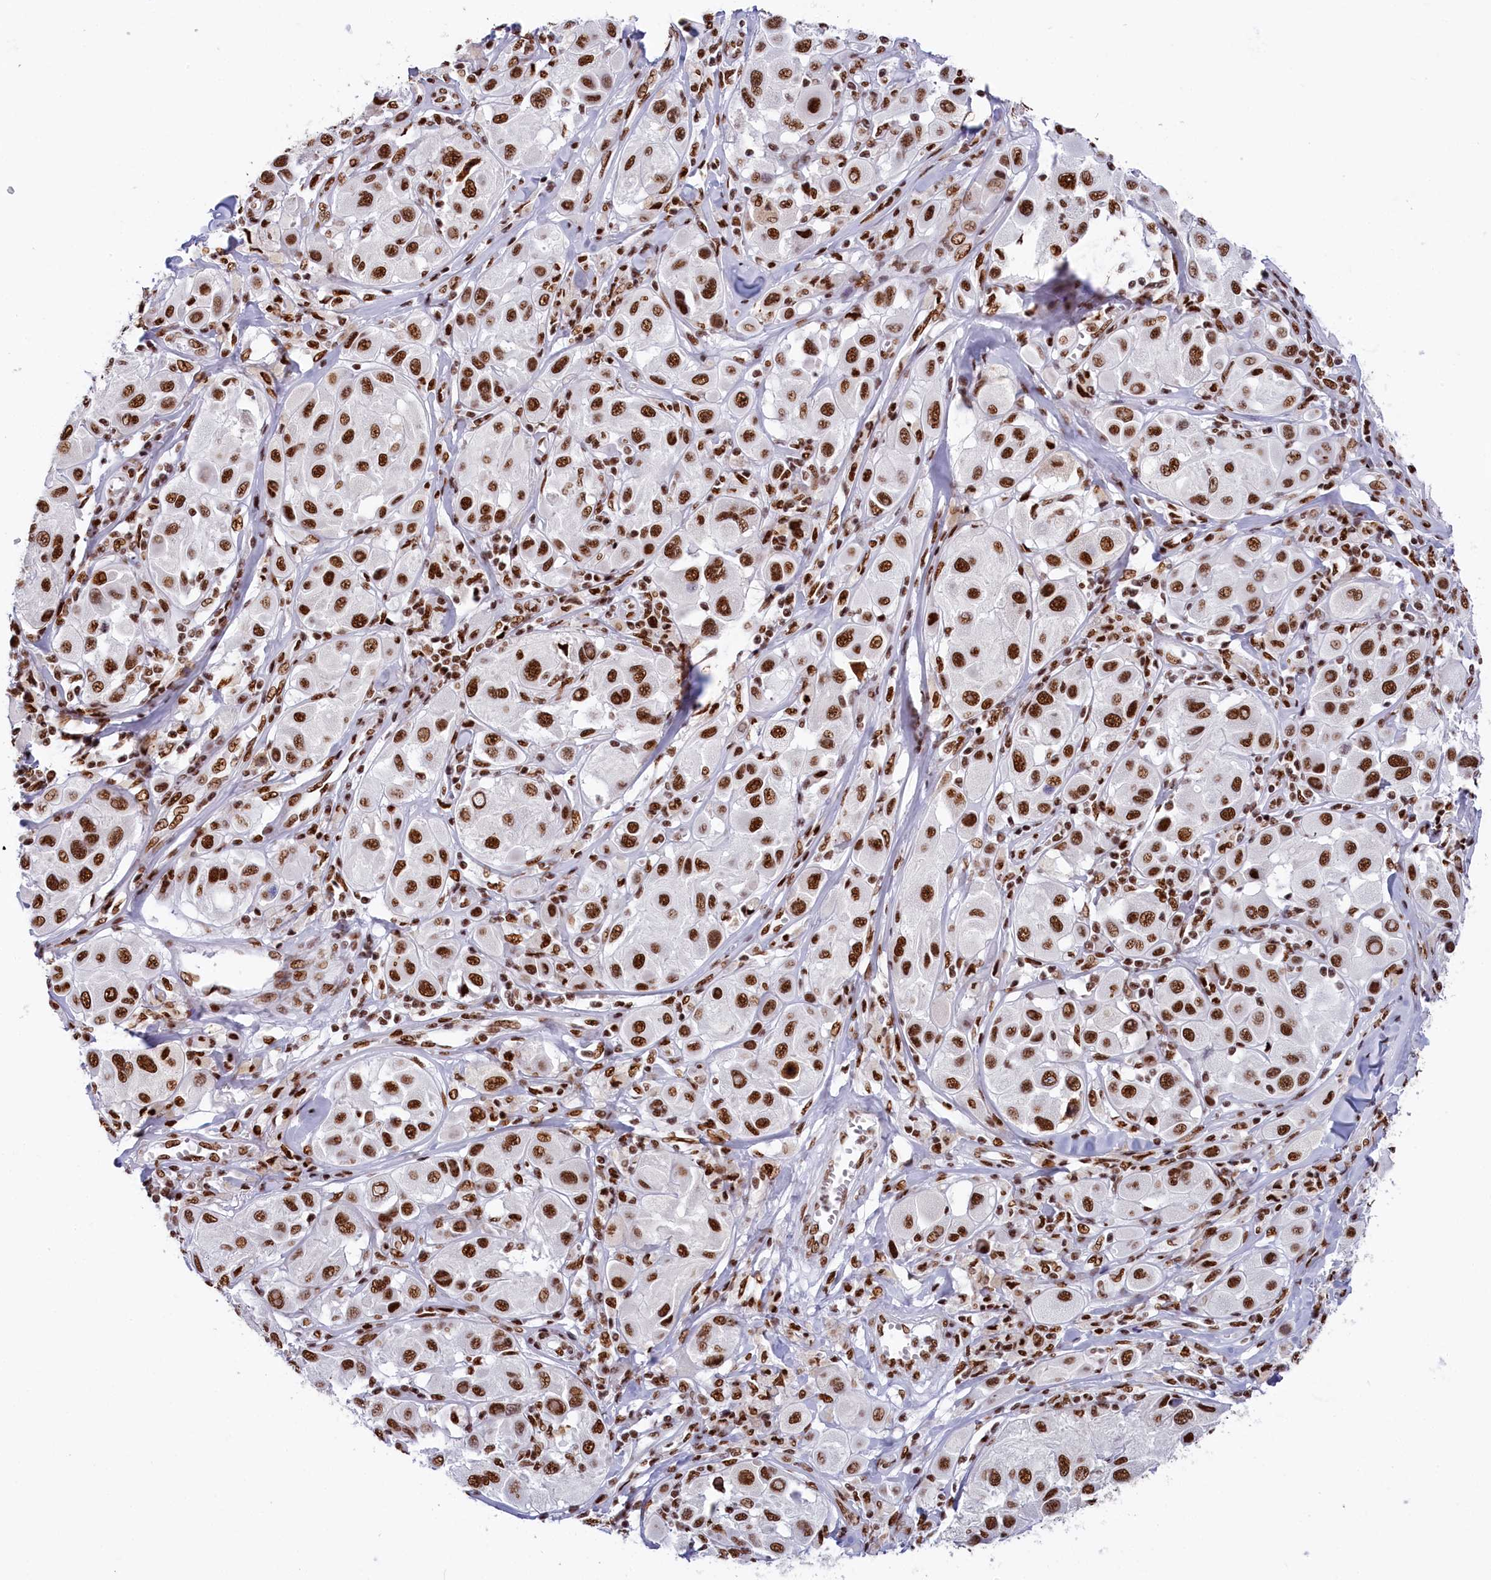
{"staining": {"intensity": "strong", "quantity": ">75%", "location": "nuclear"}, "tissue": "melanoma", "cell_type": "Tumor cells", "image_type": "cancer", "snomed": [{"axis": "morphology", "description": "Malignant melanoma, Metastatic site"}, {"axis": "topography", "description": "Skin"}], "caption": "Tumor cells show strong nuclear positivity in approximately >75% of cells in malignant melanoma (metastatic site).", "gene": "SNRNP70", "patient": {"sex": "male", "age": 41}}